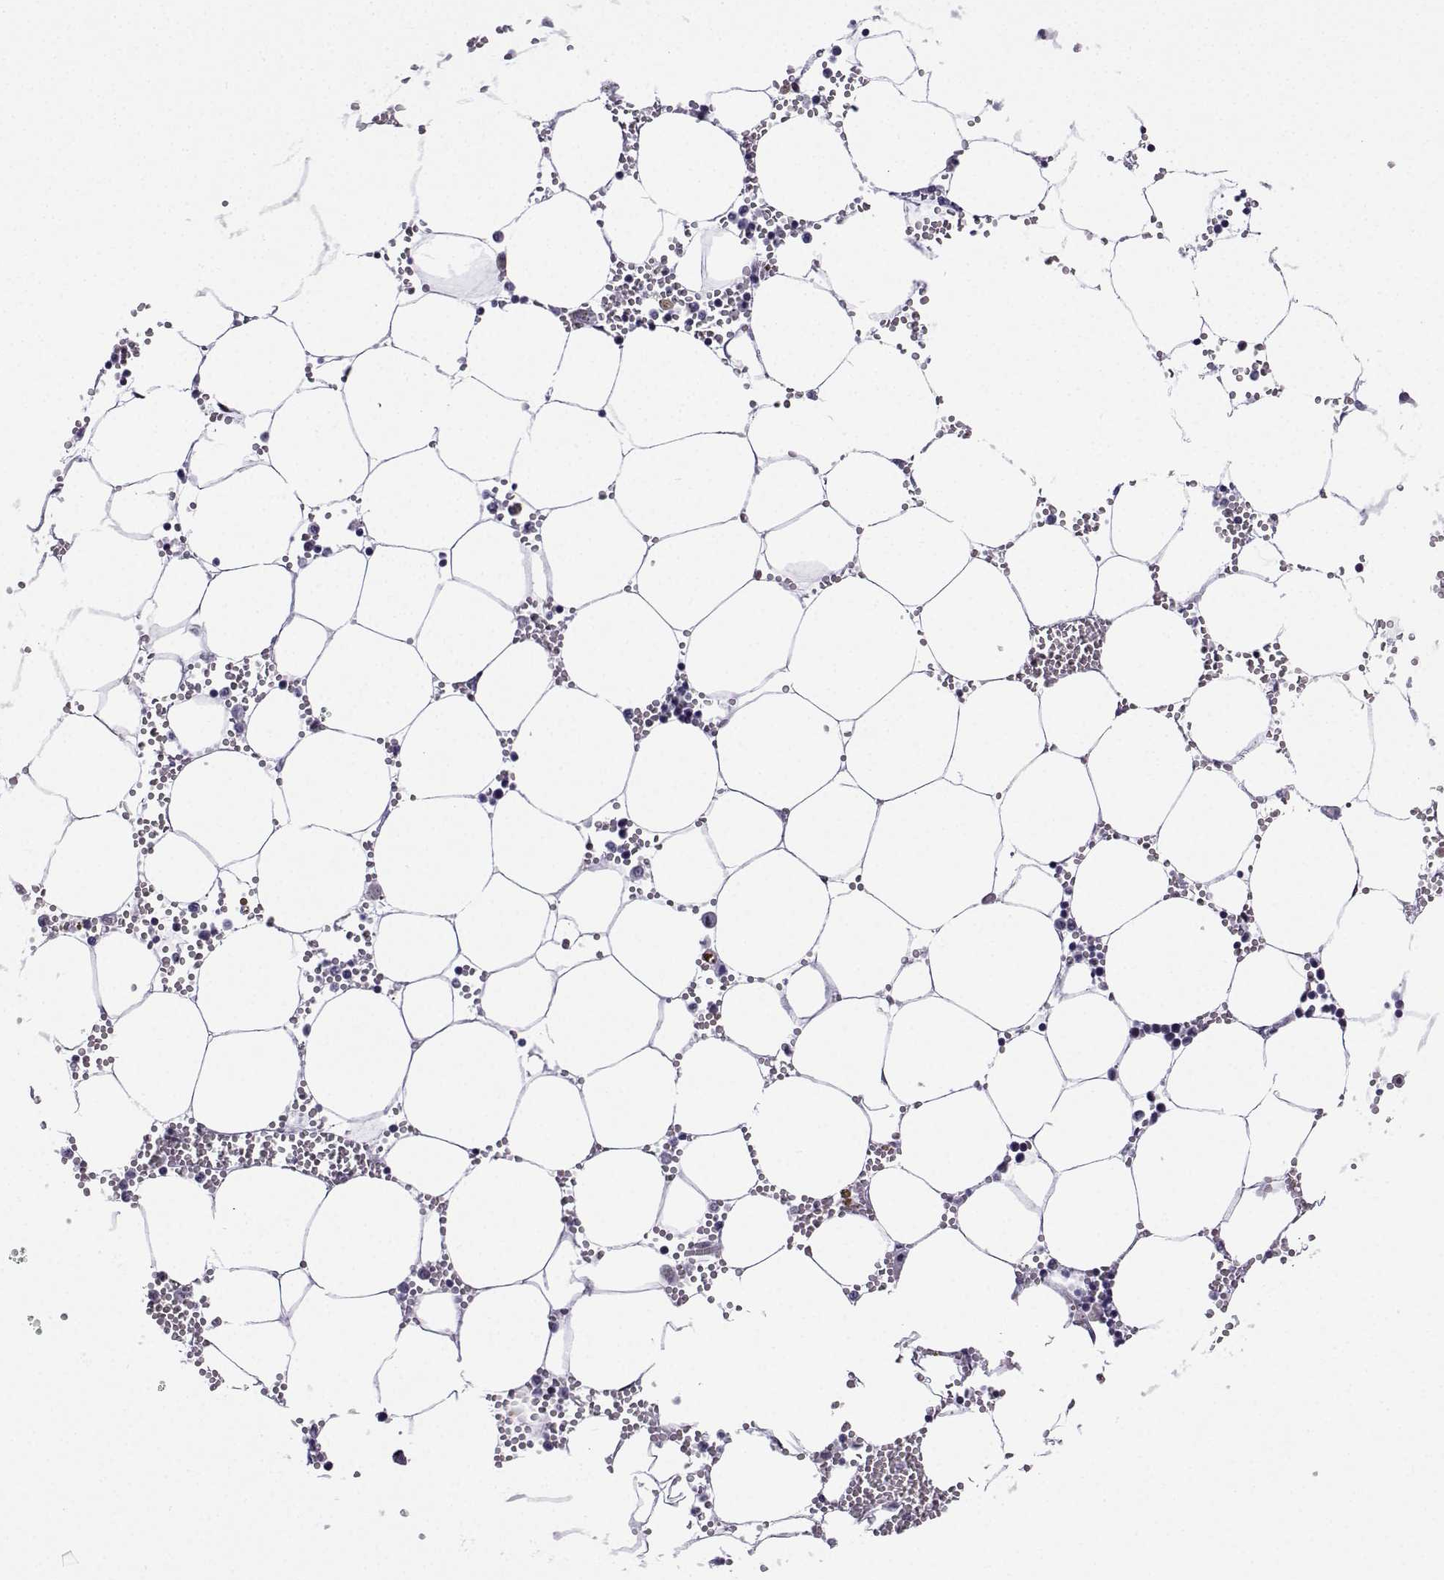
{"staining": {"intensity": "negative", "quantity": "none", "location": "none"}, "tissue": "bone marrow", "cell_type": "Hematopoietic cells", "image_type": "normal", "snomed": [{"axis": "morphology", "description": "Normal tissue, NOS"}, {"axis": "topography", "description": "Bone marrow"}], "caption": "The histopathology image shows no staining of hematopoietic cells in benign bone marrow.", "gene": "FGF3", "patient": {"sex": "male", "age": 54}}